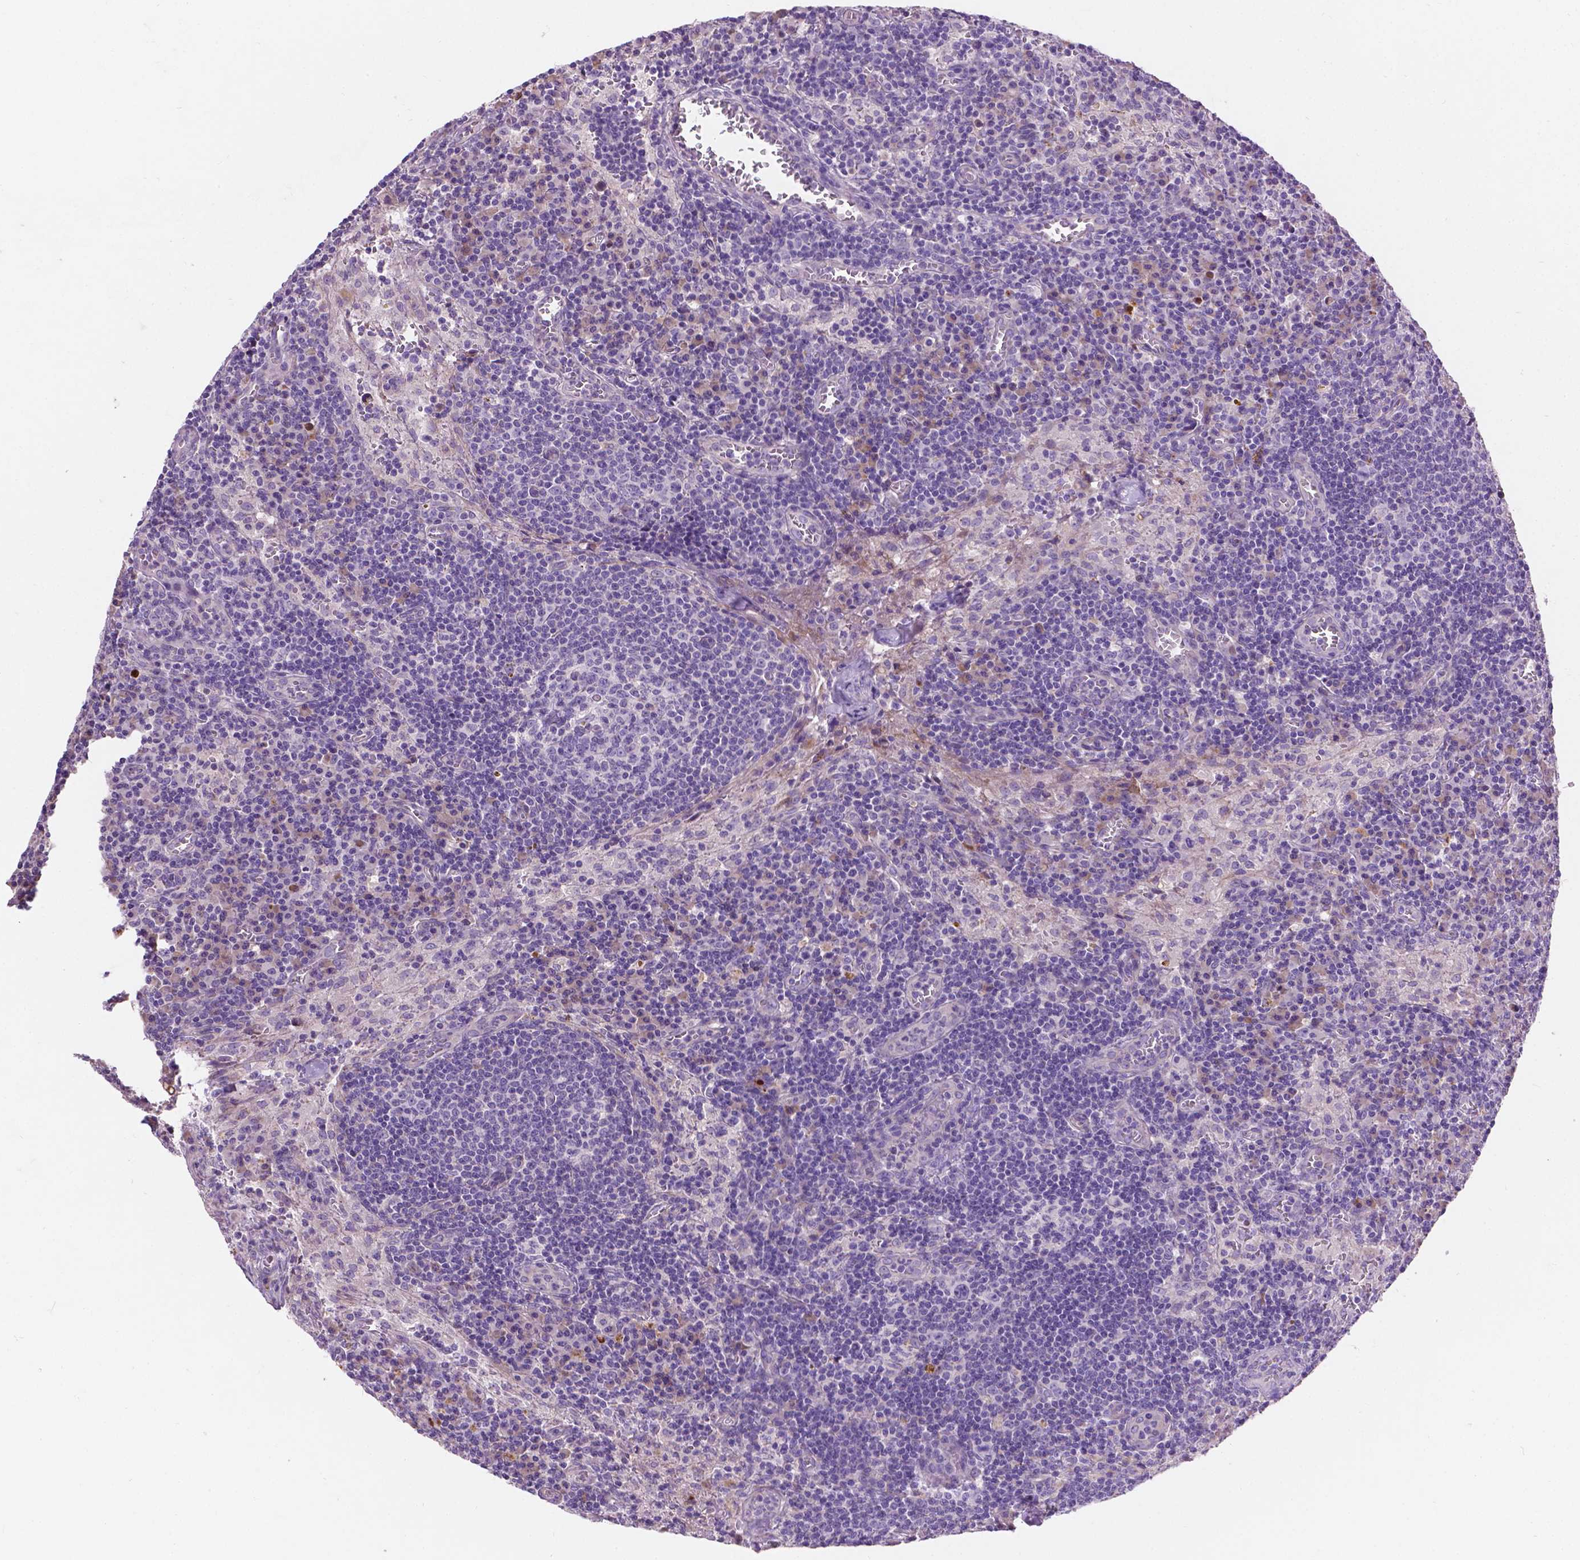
{"staining": {"intensity": "negative", "quantity": "none", "location": "none"}, "tissue": "lymph node", "cell_type": "Germinal center cells", "image_type": "normal", "snomed": [{"axis": "morphology", "description": "Normal tissue, NOS"}, {"axis": "topography", "description": "Lymph node"}], "caption": "High magnification brightfield microscopy of benign lymph node stained with DAB (3,3'-diaminobenzidine) (brown) and counterstained with hematoxylin (blue): germinal center cells show no significant positivity.", "gene": "NOXO1", "patient": {"sex": "male", "age": 62}}